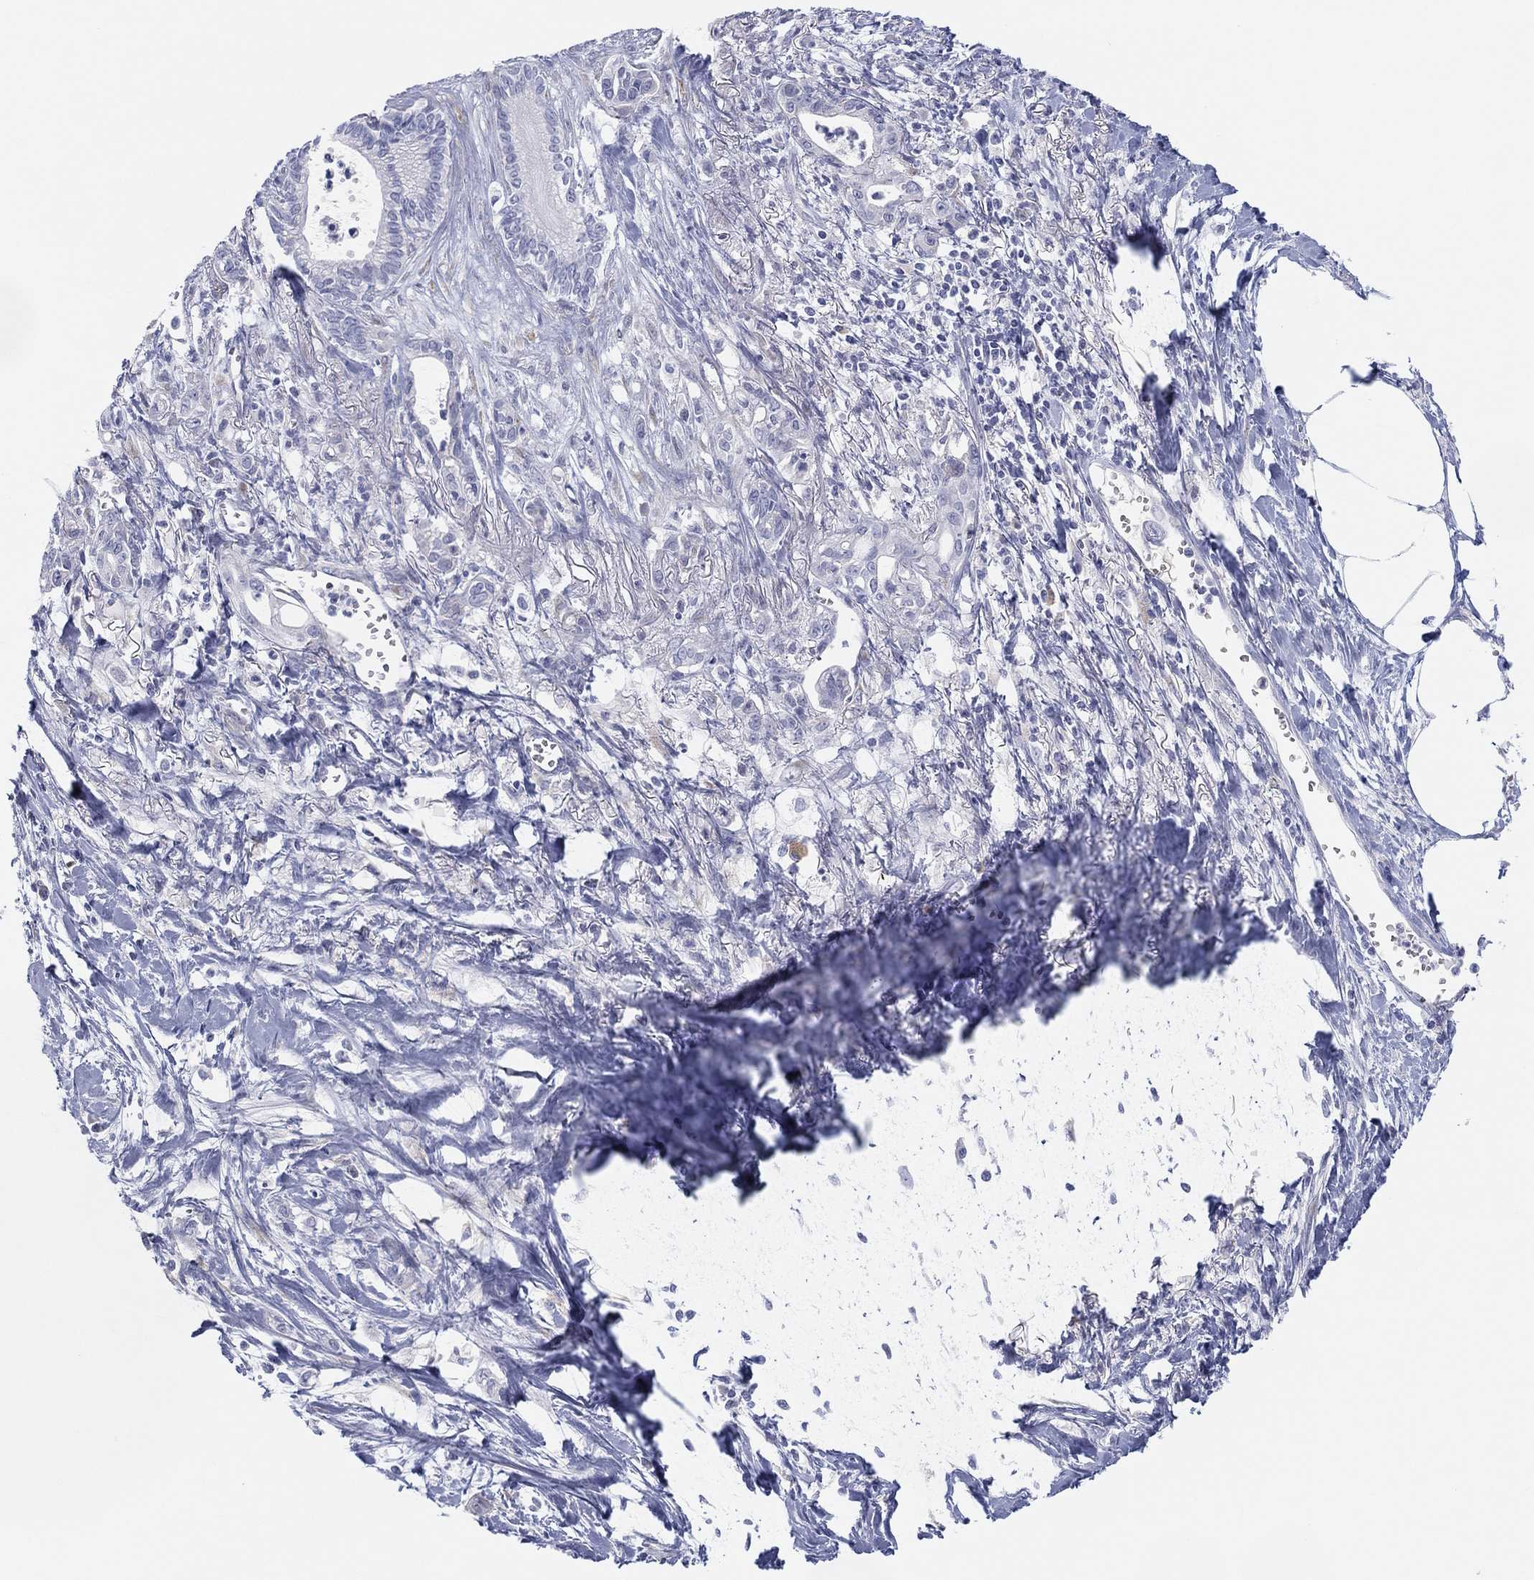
{"staining": {"intensity": "negative", "quantity": "none", "location": "none"}, "tissue": "pancreatic cancer", "cell_type": "Tumor cells", "image_type": "cancer", "snomed": [{"axis": "morphology", "description": "Adenocarcinoma, NOS"}, {"axis": "topography", "description": "Pancreas"}], "caption": "A photomicrograph of human adenocarcinoma (pancreatic) is negative for staining in tumor cells.", "gene": "MLF1", "patient": {"sex": "male", "age": 71}}